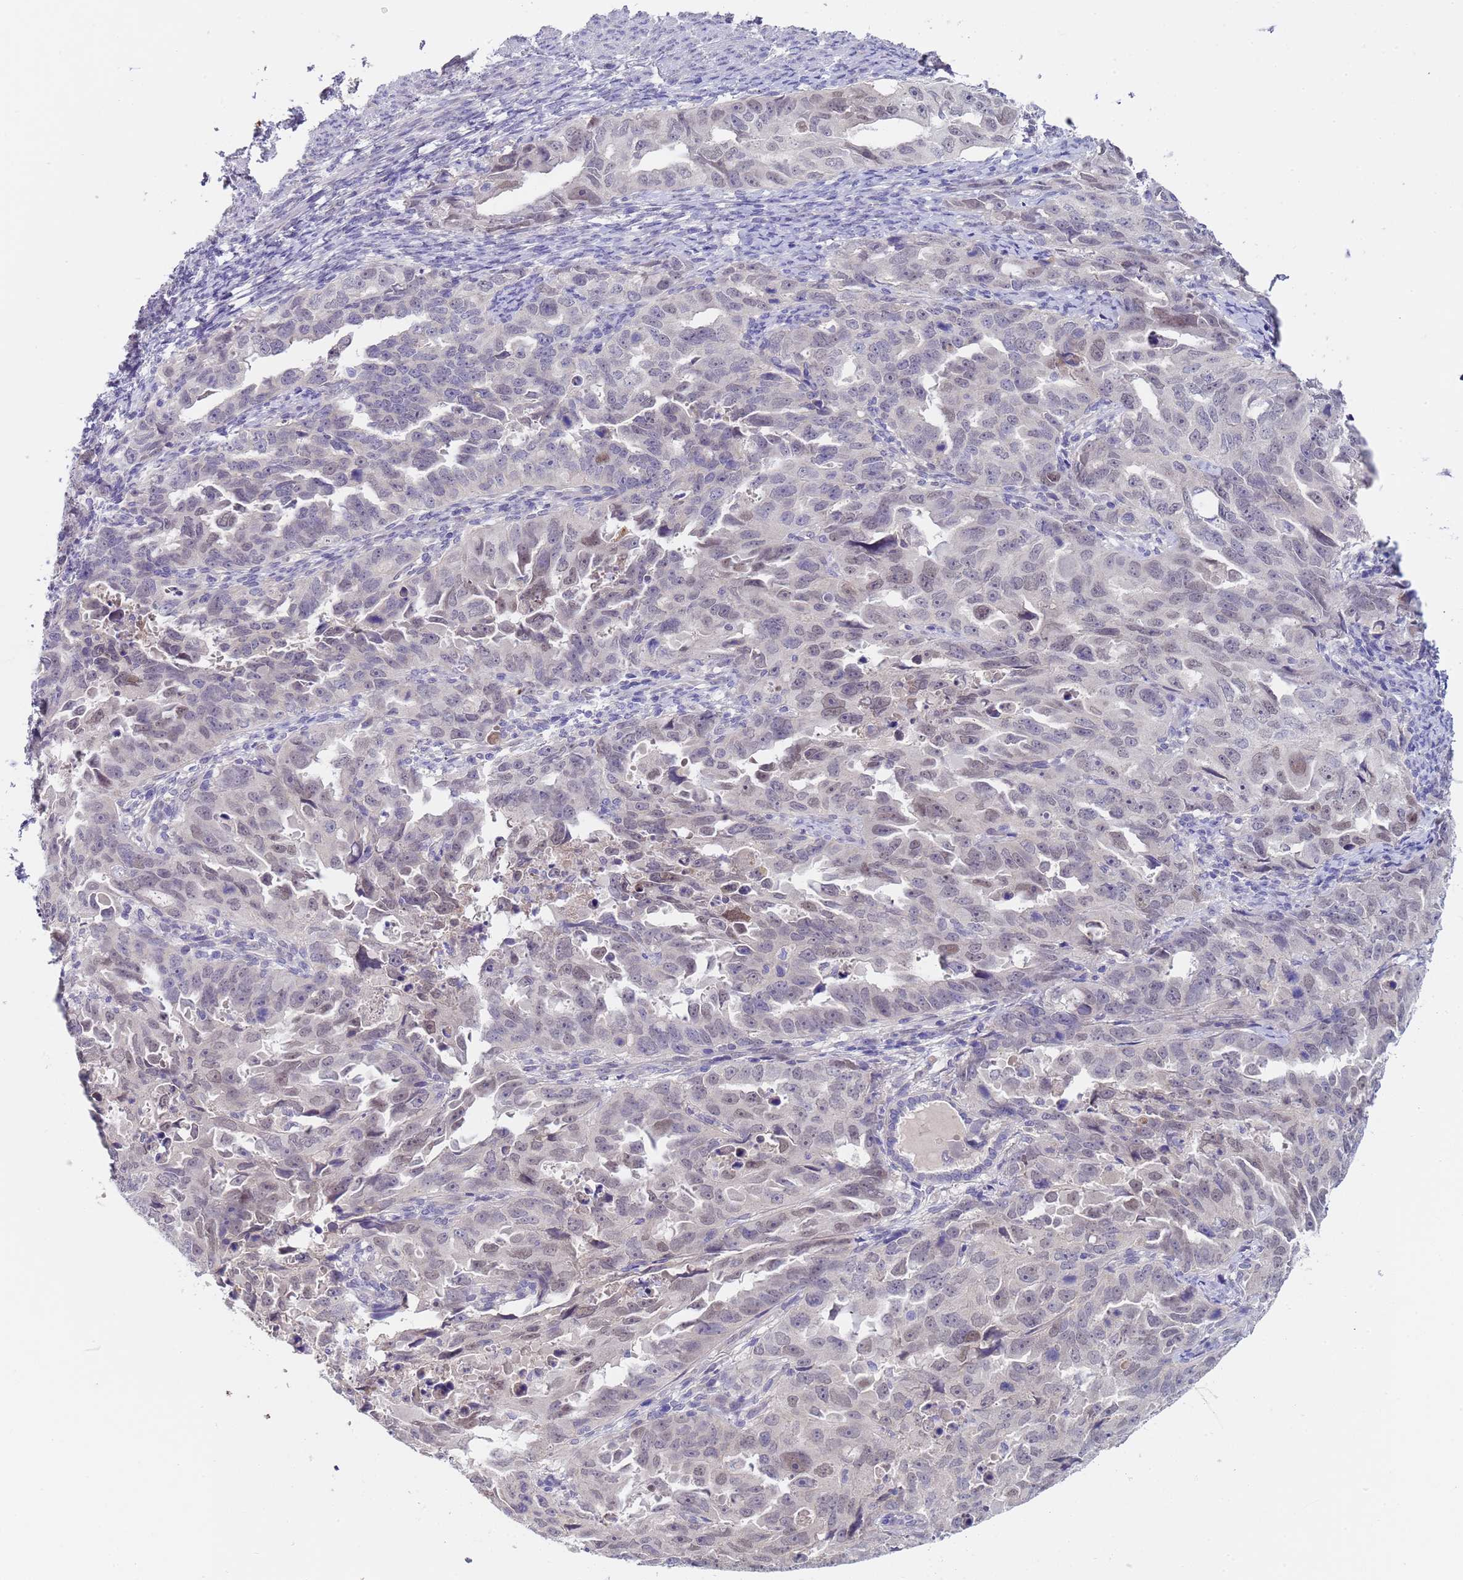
{"staining": {"intensity": "weak", "quantity": "<25%", "location": "nuclear"}, "tissue": "endometrial cancer", "cell_type": "Tumor cells", "image_type": "cancer", "snomed": [{"axis": "morphology", "description": "Adenocarcinoma, NOS"}, {"axis": "topography", "description": "Endometrium"}], "caption": "Tumor cells show no significant expression in adenocarcinoma (endometrial).", "gene": "TRMT10A", "patient": {"sex": "female", "age": 65}}